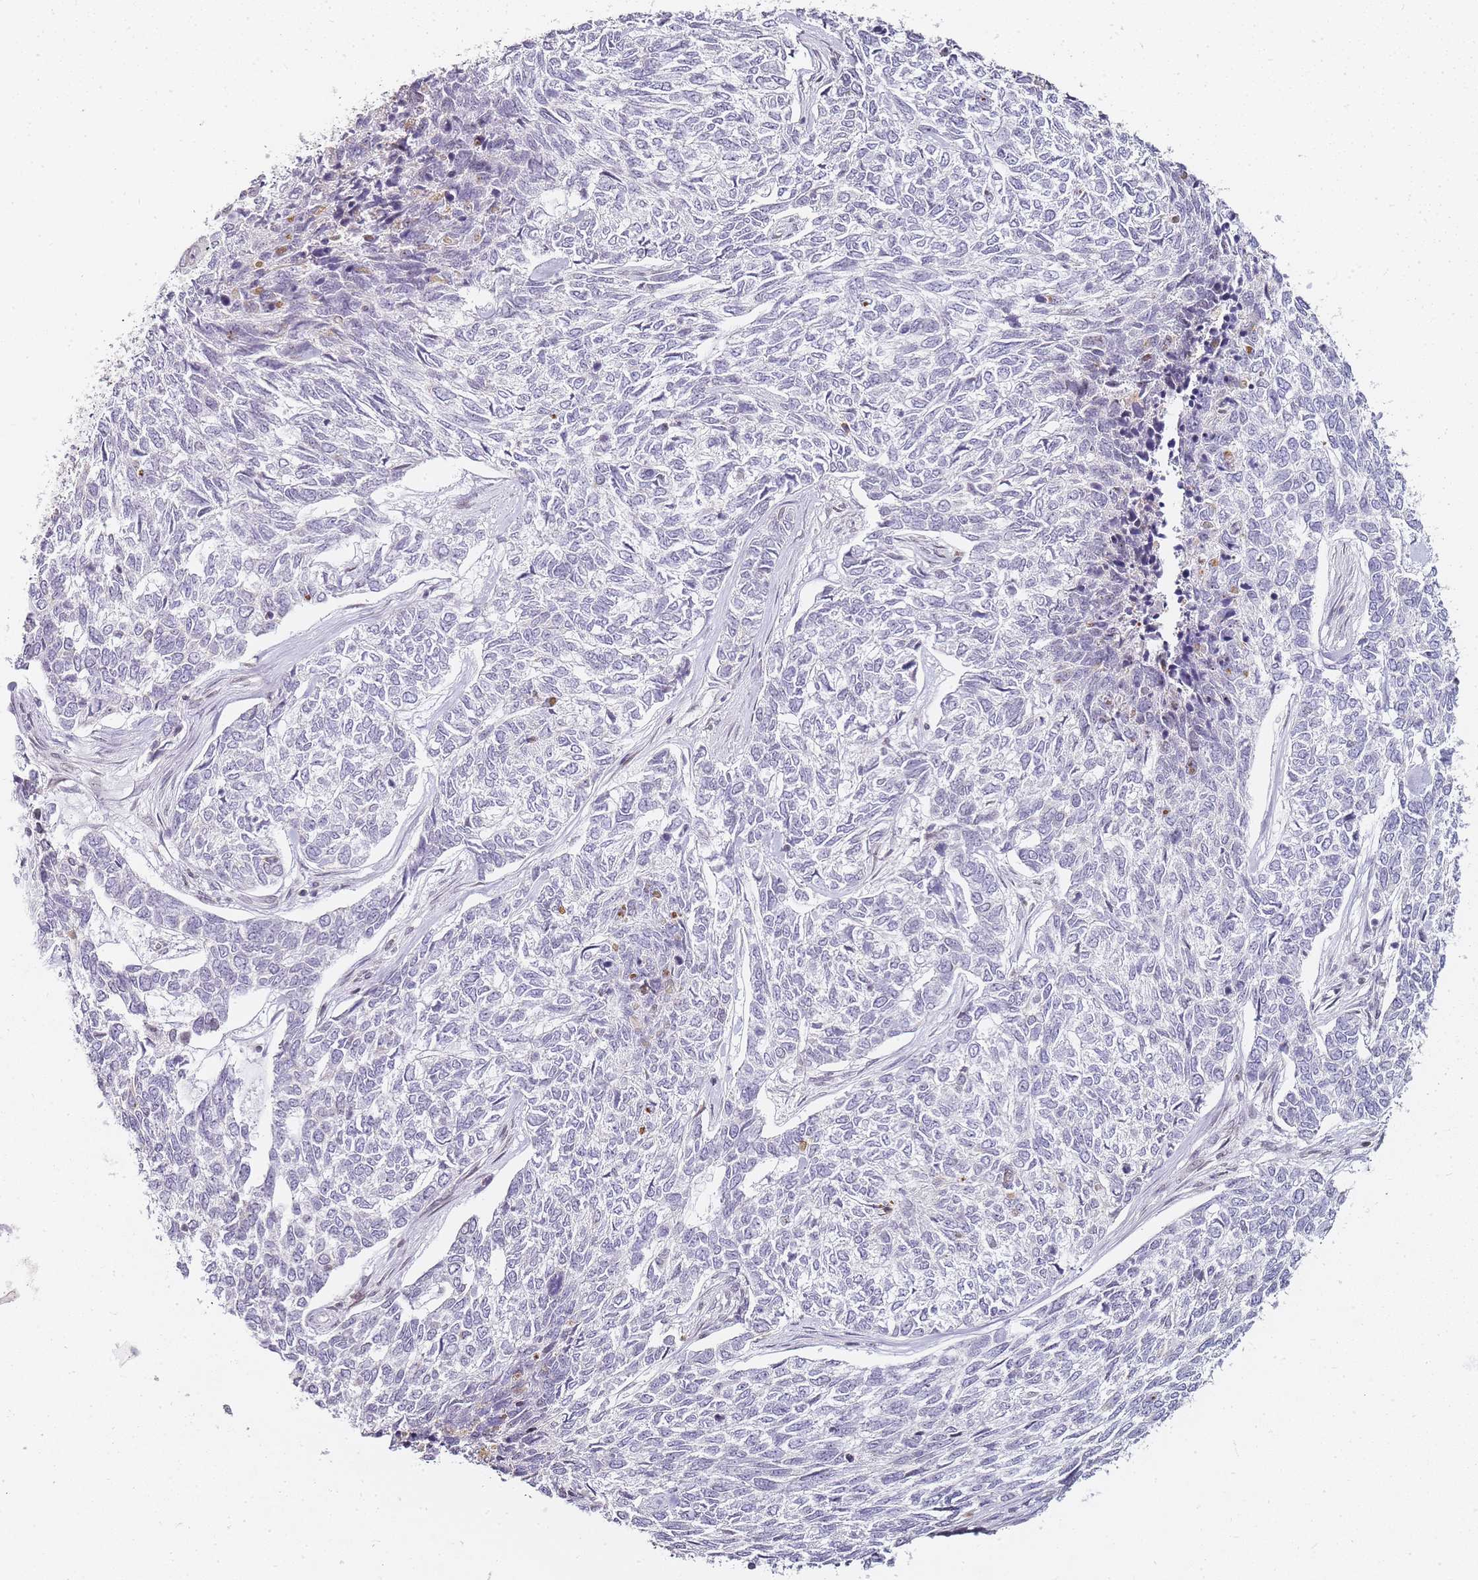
{"staining": {"intensity": "negative", "quantity": "none", "location": "none"}, "tissue": "skin cancer", "cell_type": "Tumor cells", "image_type": "cancer", "snomed": [{"axis": "morphology", "description": "Basal cell carcinoma"}, {"axis": "topography", "description": "Skin"}], "caption": "There is no significant positivity in tumor cells of skin basal cell carcinoma. (IHC, brightfield microscopy, high magnification).", "gene": "JAKMIP1", "patient": {"sex": "female", "age": 65}}